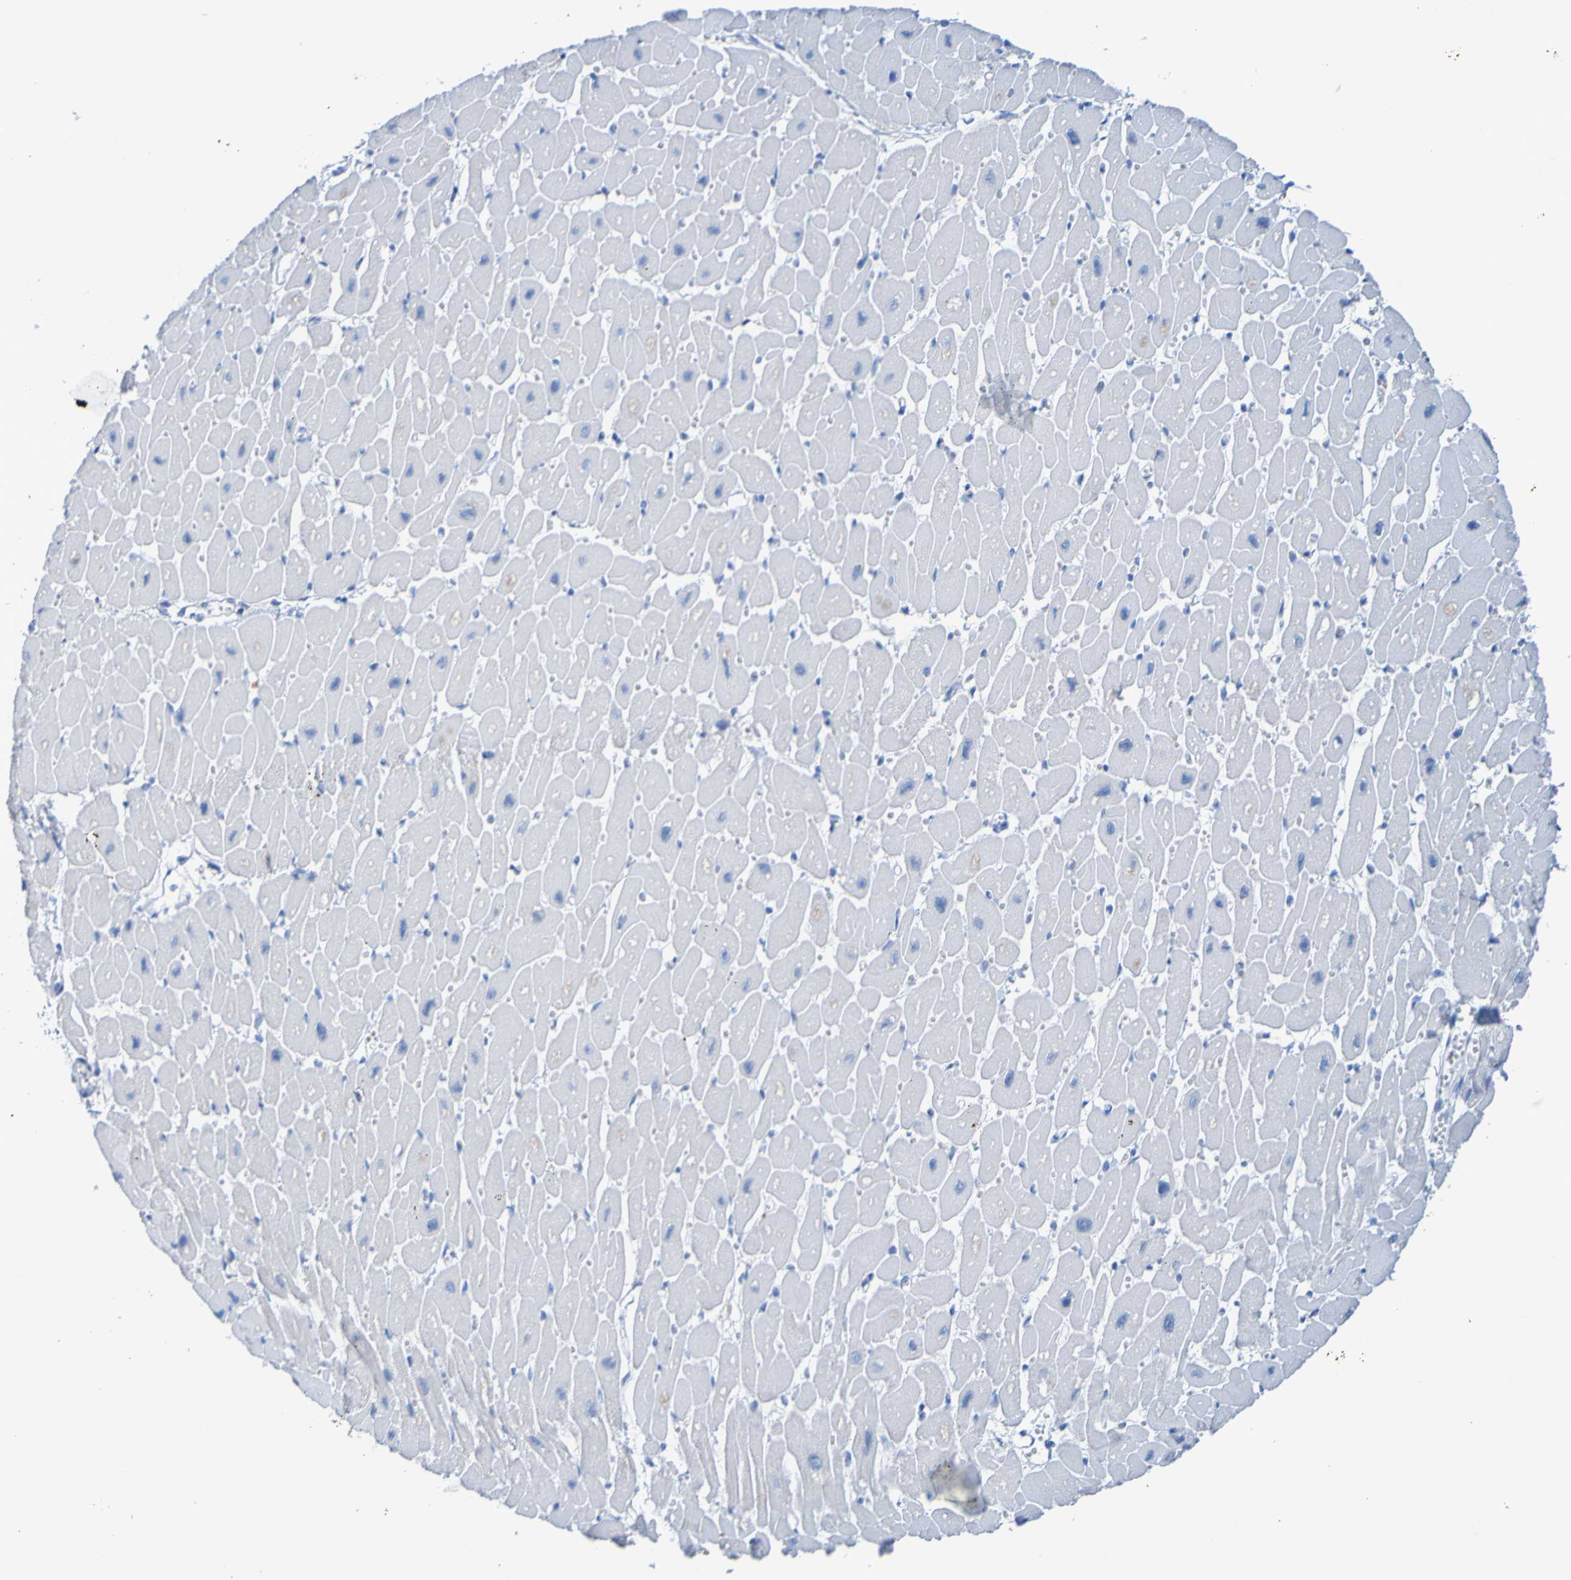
{"staining": {"intensity": "negative", "quantity": "none", "location": "none"}, "tissue": "heart muscle", "cell_type": "Cardiomyocytes", "image_type": "normal", "snomed": [{"axis": "morphology", "description": "Normal tissue, NOS"}, {"axis": "topography", "description": "Heart"}], "caption": "DAB immunohistochemical staining of benign heart muscle shows no significant expression in cardiomyocytes. (DAB IHC visualized using brightfield microscopy, high magnification).", "gene": "ACMSD", "patient": {"sex": "female", "age": 54}}